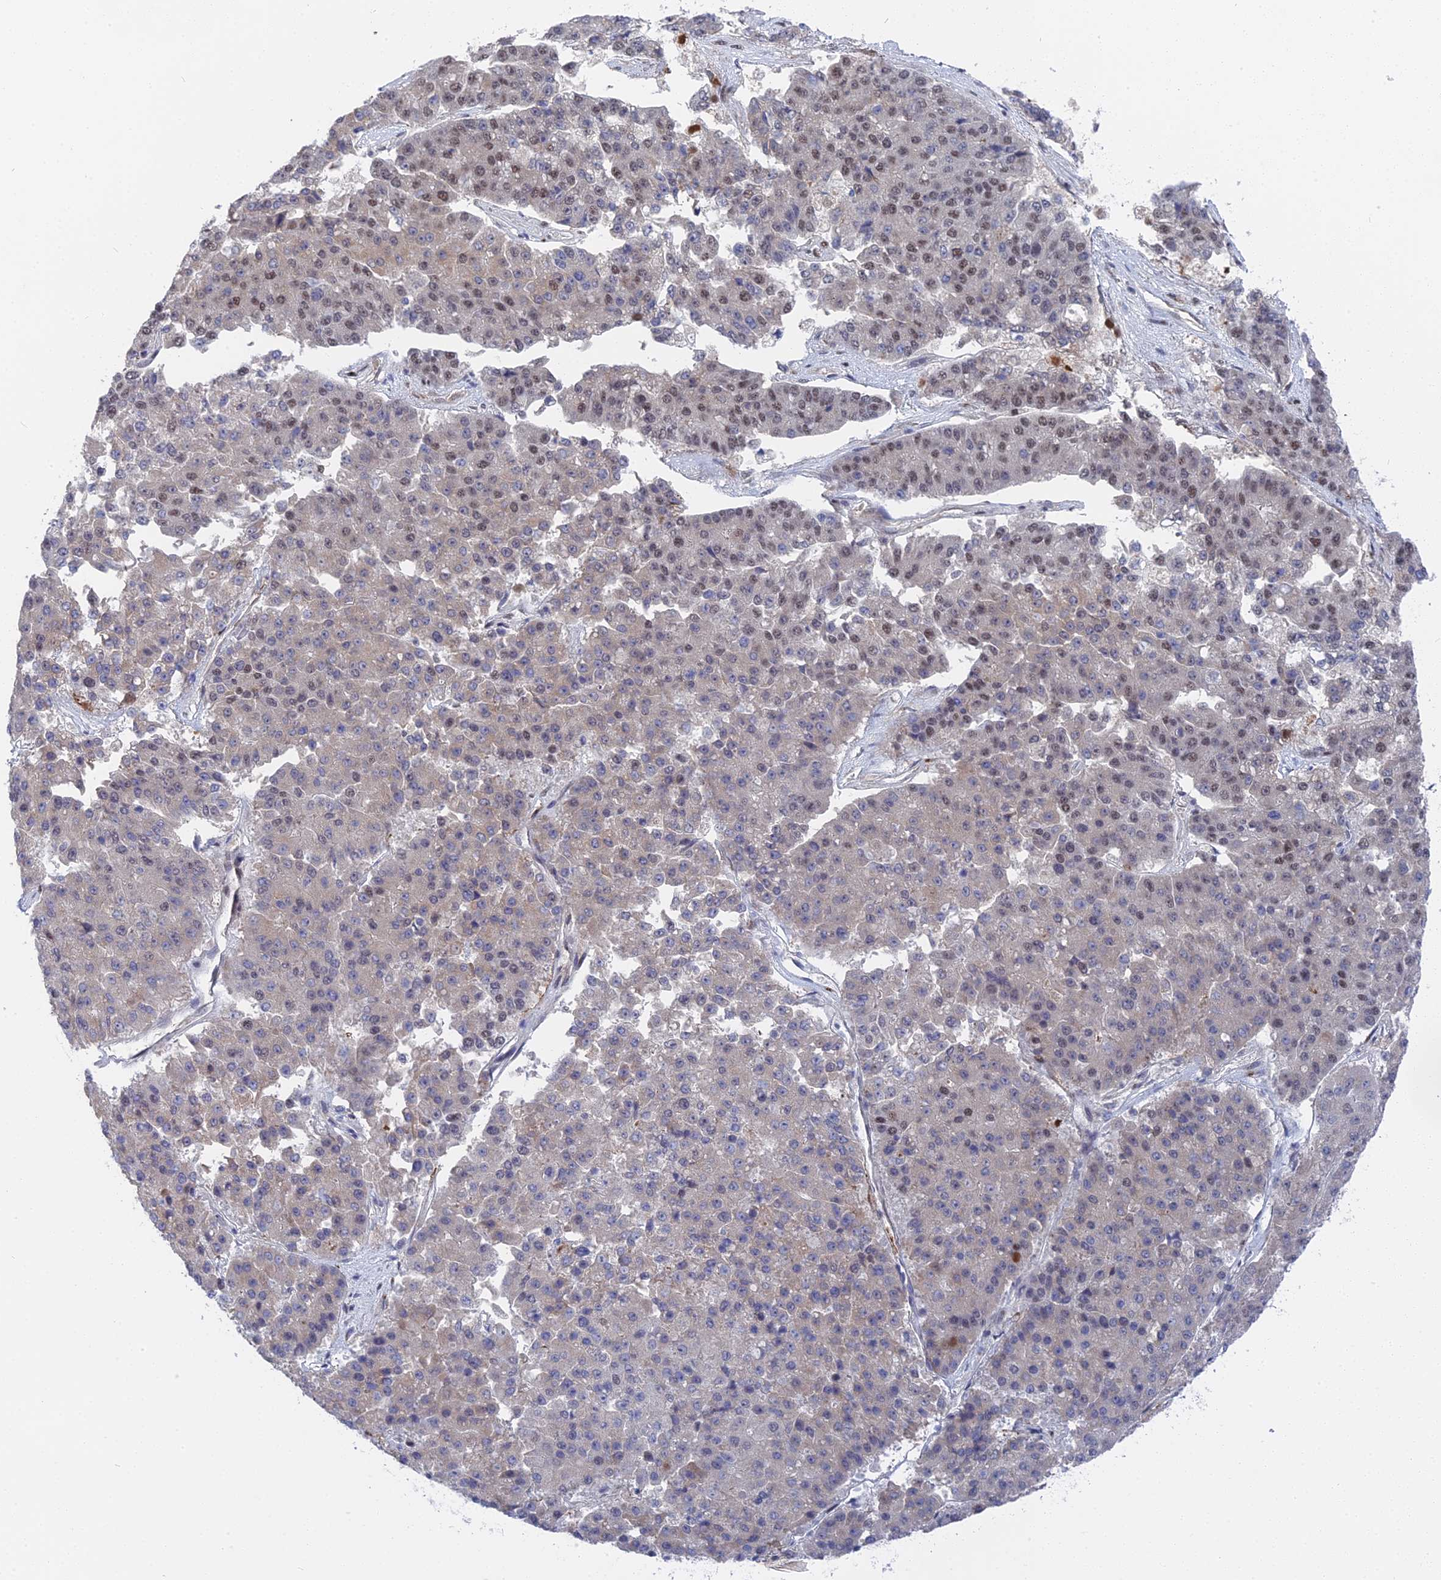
{"staining": {"intensity": "weak", "quantity": "25%-75%", "location": "nuclear"}, "tissue": "pancreatic cancer", "cell_type": "Tumor cells", "image_type": "cancer", "snomed": [{"axis": "morphology", "description": "Adenocarcinoma, NOS"}, {"axis": "topography", "description": "Pancreas"}], "caption": "This micrograph displays immunohistochemistry (IHC) staining of human pancreatic adenocarcinoma, with low weak nuclear staining in about 25%-75% of tumor cells.", "gene": "CCDC85A", "patient": {"sex": "male", "age": 50}}